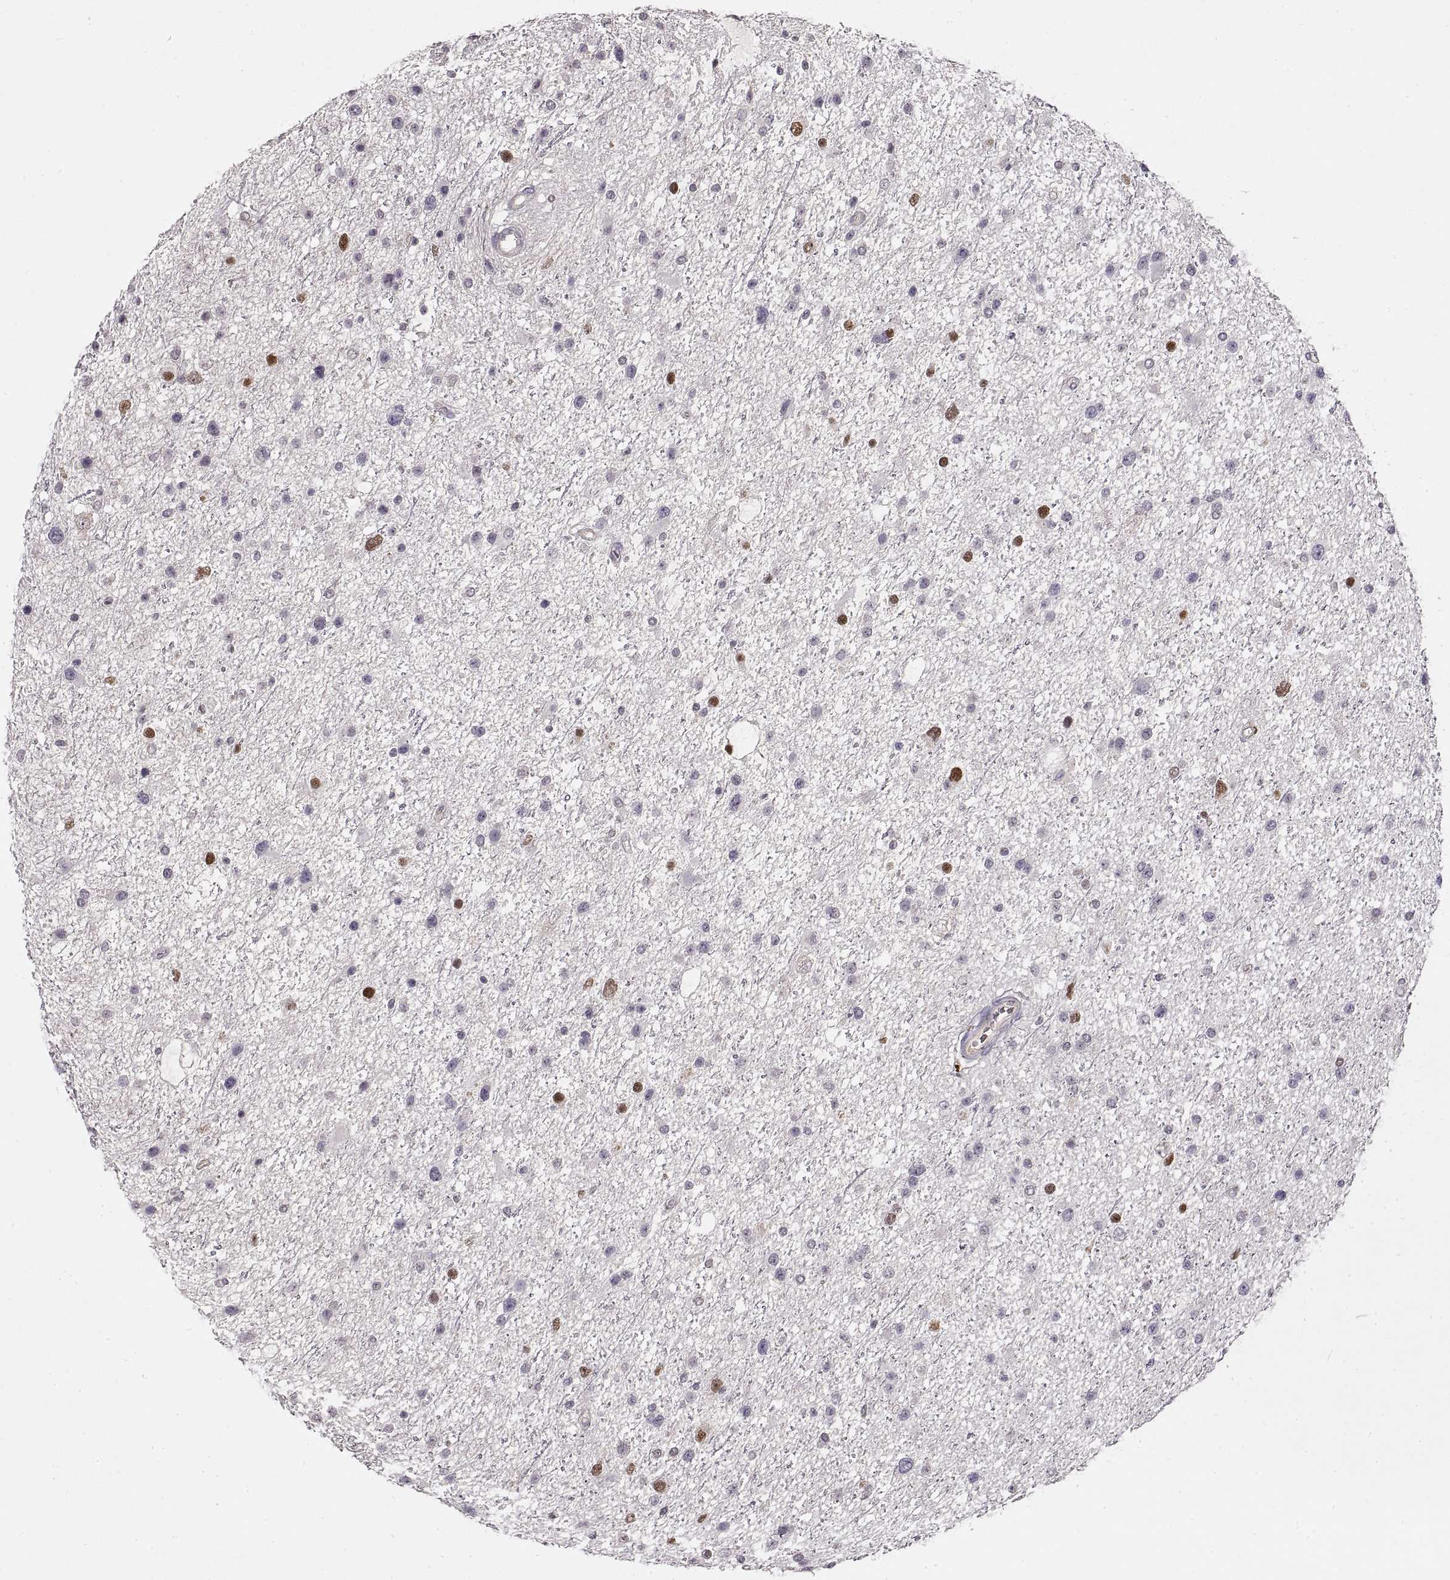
{"staining": {"intensity": "negative", "quantity": "none", "location": "none"}, "tissue": "glioma", "cell_type": "Tumor cells", "image_type": "cancer", "snomed": [{"axis": "morphology", "description": "Glioma, malignant, Low grade"}, {"axis": "topography", "description": "Brain"}], "caption": "Tumor cells show no significant protein positivity in glioma.", "gene": "ADAM11", "patient": {"sex": "female", "age": 32}}